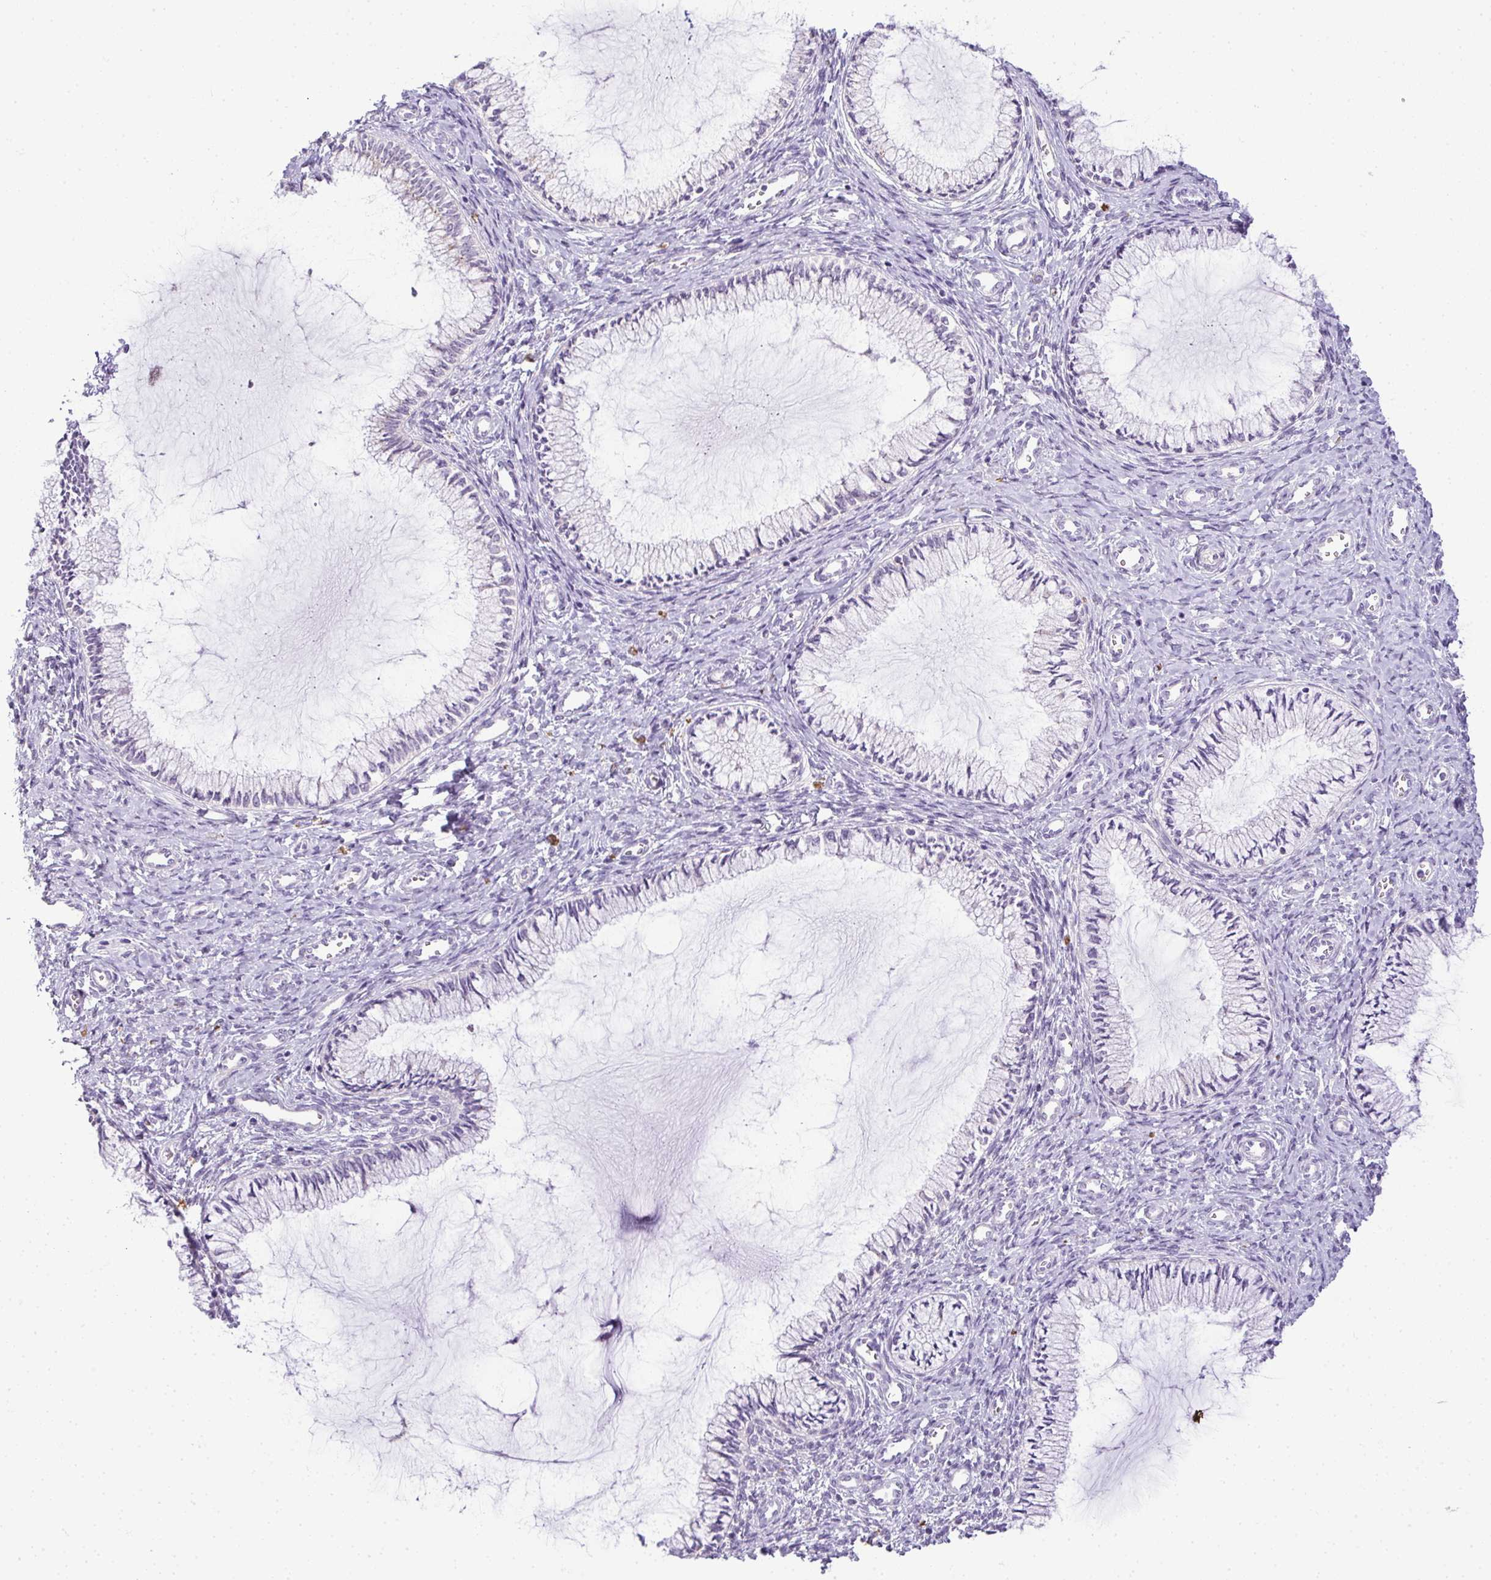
{"staining": {"intensity": "negative", "quantity": "none", "location": "none"}, "tissue": "cervix", "cell_type": "Glandular cells", "image_type": "normal", "snomed": [{"axis": "morphology", "description": "Normal tissue, NOS"}, {"axis": "topography", "description": "Cervix"}], "caption": "DAB immunohistochemical staining of unremarkable human cervix displays no significant positivity in glandular cells.", "gene": "CMPK1", "patient": {"sex": "female", "age": 24}}